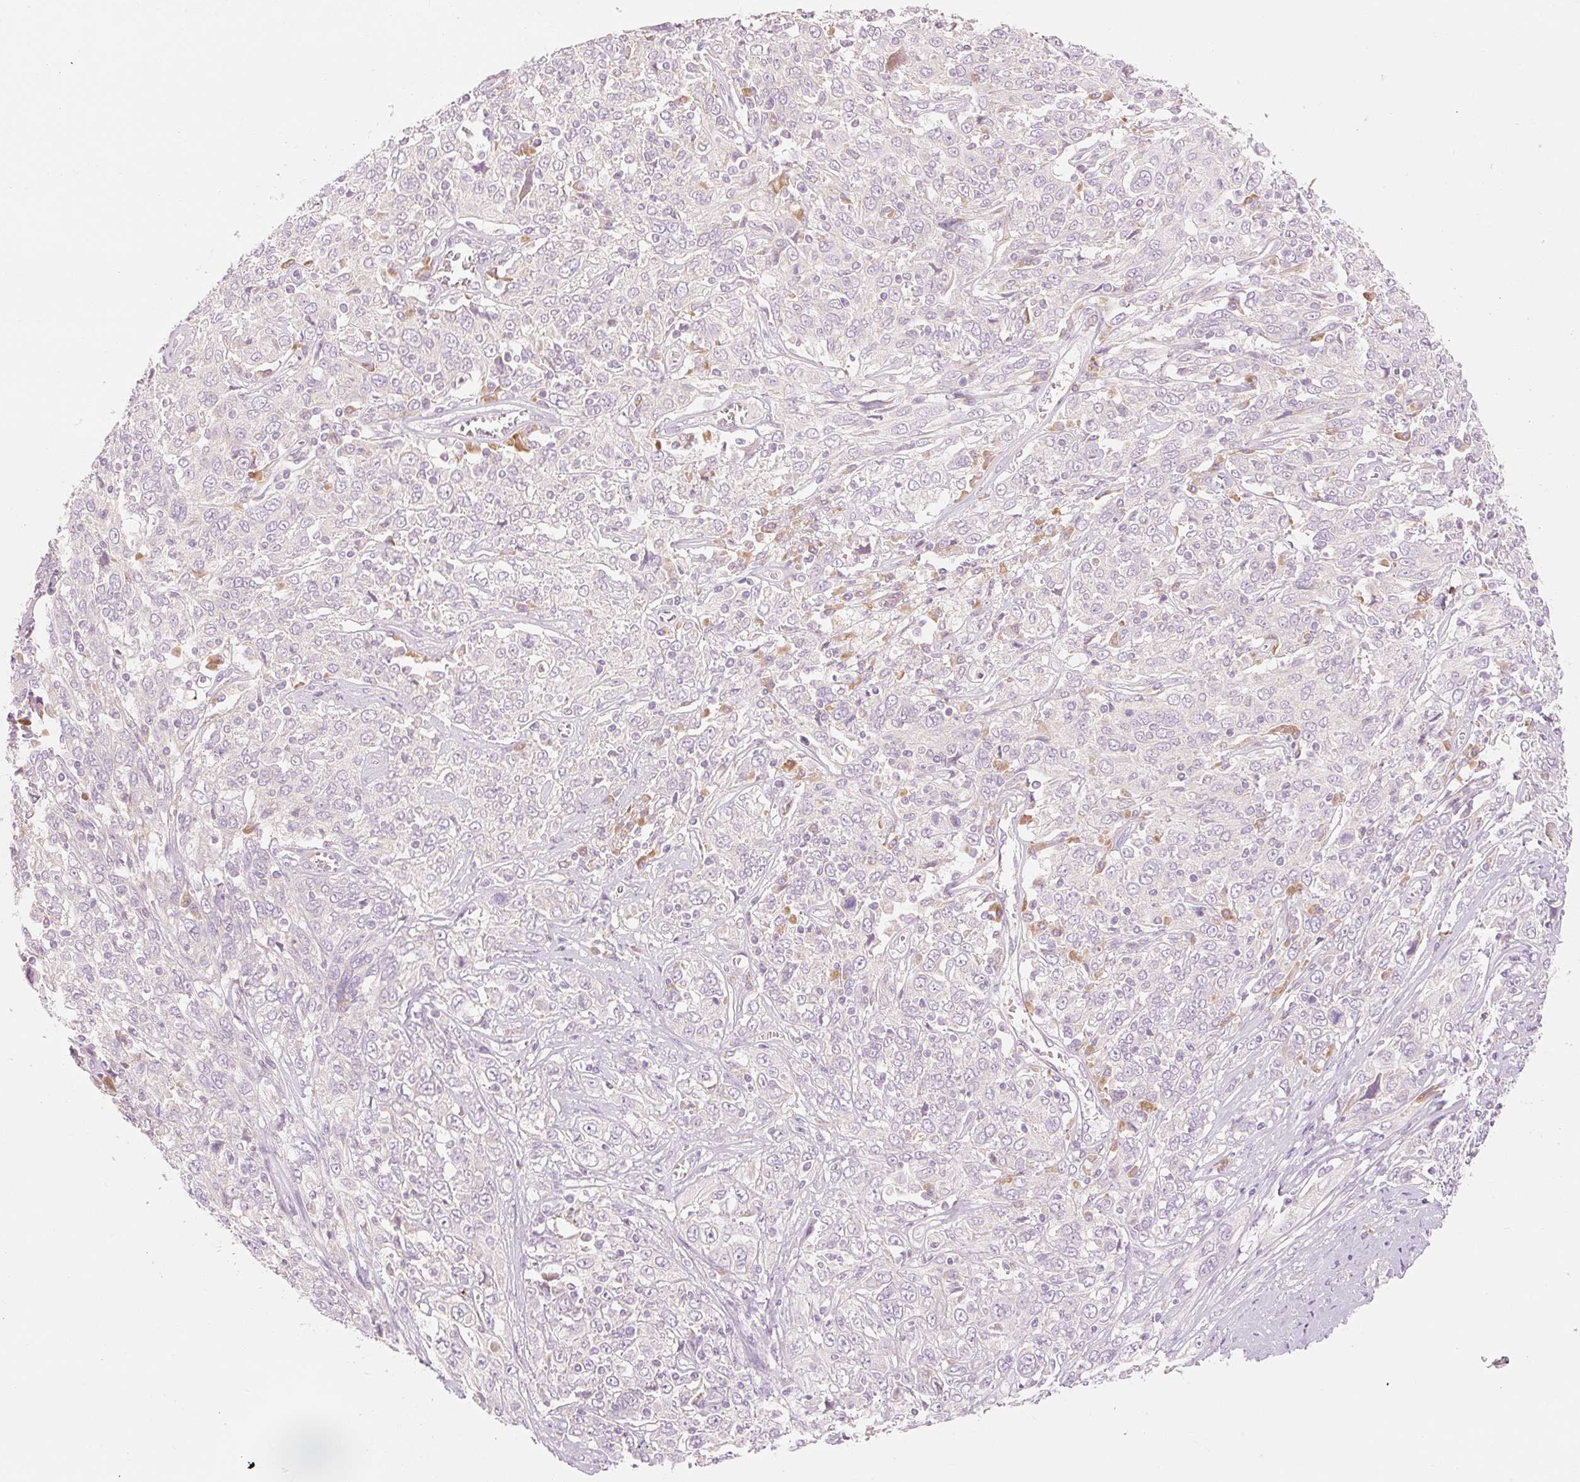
{"staining": {"intensity": "negative", "quantity": "none", "location": "none"}, "tissue": "cervical cancer", "cell_type": "Tumor cells", "image_type": "cancer", "snomed": [{"axis": "morphology", "description": "Squamous cell carcinoma, NOS"}, {"axis": "topography", "description": "Cervix"}], "caption": "Photomicrograph shows no protein staining in tumor cells of squamous cell carcinoma (cervical) tissue.", "gene": "MYO1D", "patient": {"sex": "female", "age": 46}}